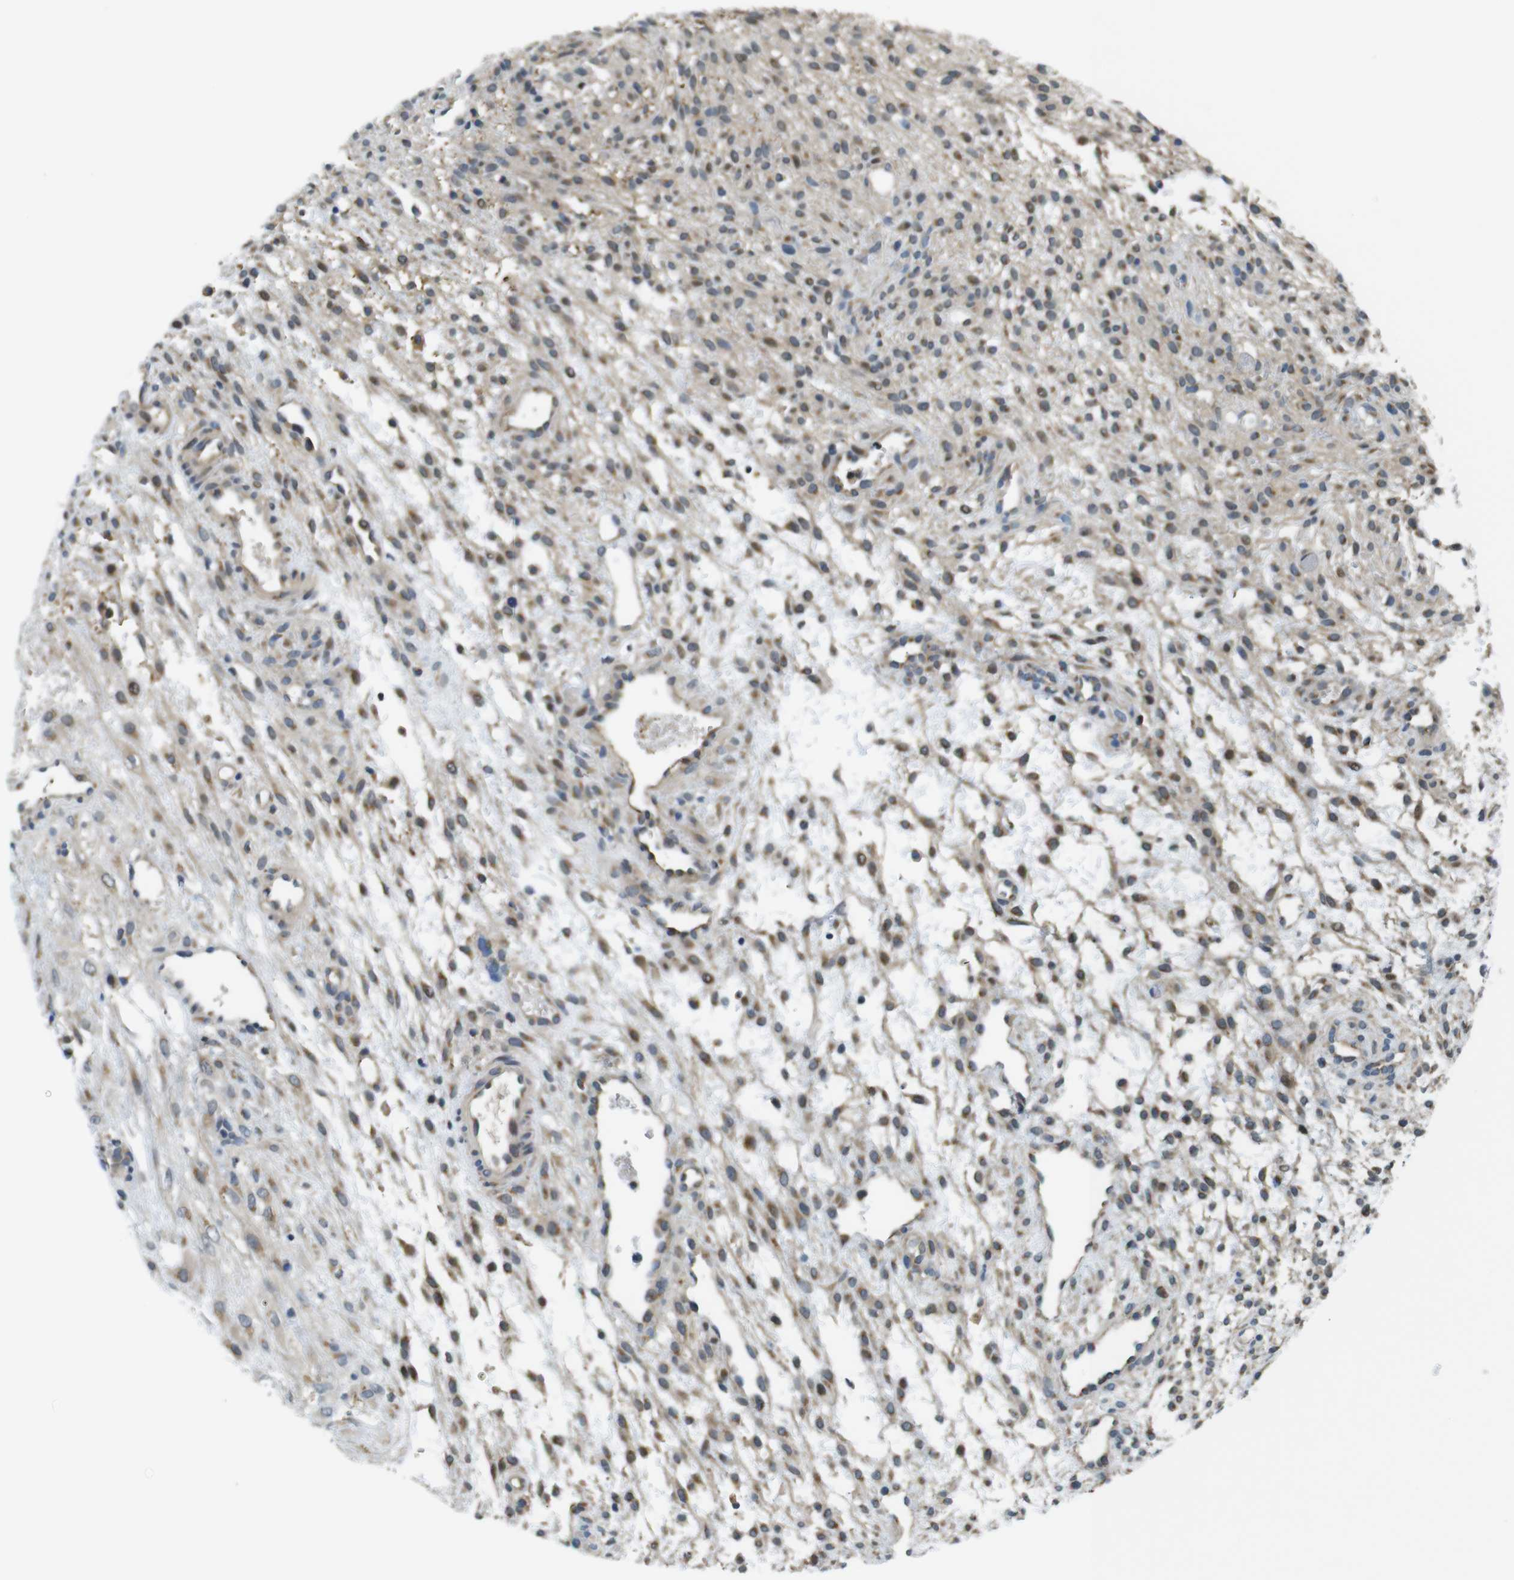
{"staining": {"intensity": "weak", "quantity": "25%-75%", "location": "cytoplasmic/membranous"}, "tissue": "ovary", "cell_type": "Ovarian stroma cells", "image_type": "normal", "snomed": [{"axis": "morphology", "description": "Normal tissue, NOS"}, {"axis": "morphology", "description": "Cyst, NOS"}, {"axis": "topography", "description": "Ovary"}], "caption": "Normal ovary demonstrates weak cytoplasmic/membranous expression in approximately 25%-75% of ovarian stroma cells (Brightfield microscopy of DAB IHC at high magnification)..", "gene": "ZDHHC3", "patient": {"sex": "female", "age": 18}}